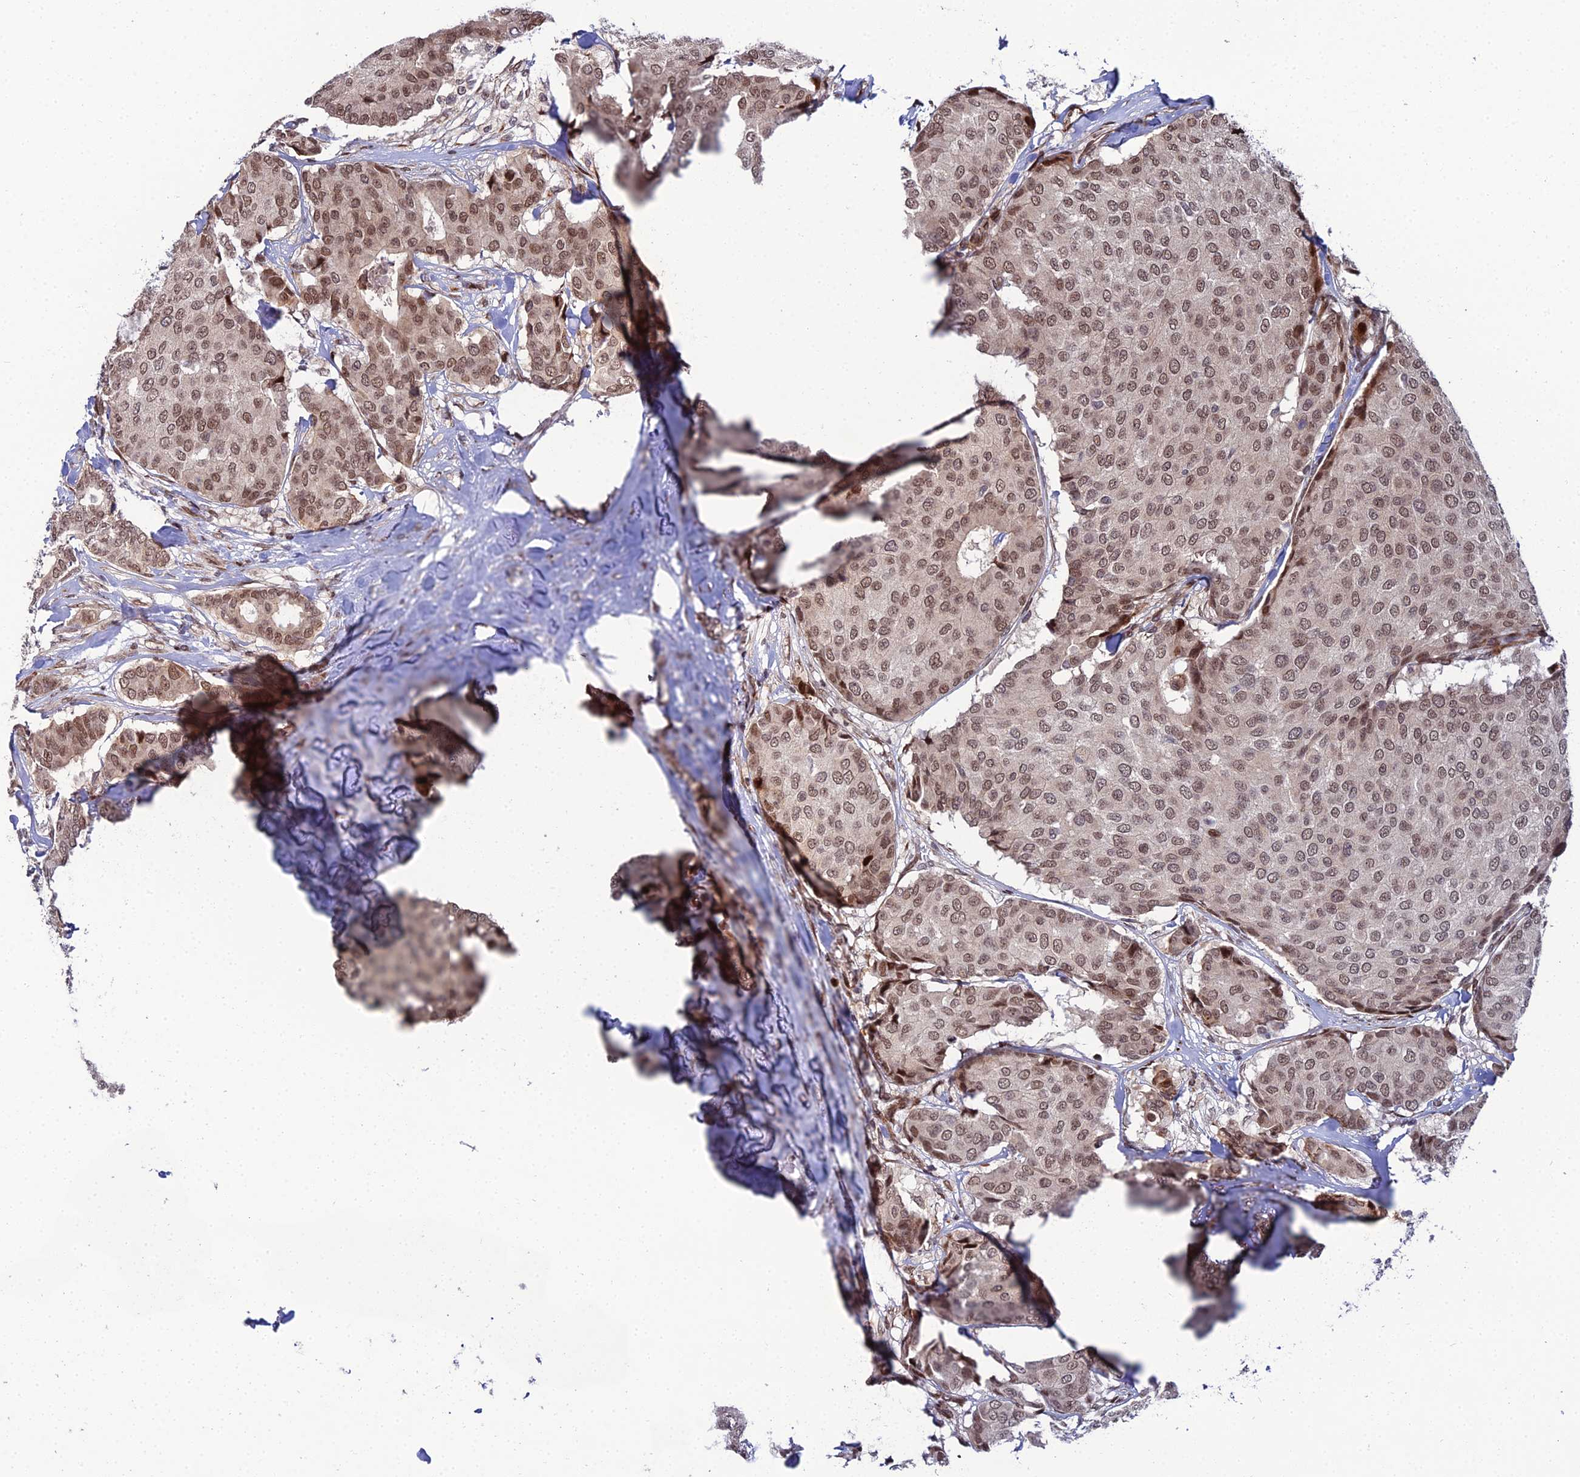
{"staining": {"intensity": "moderate", "quantity": ">75%", "location": "nuclear"}, "tissue": "breast cancer", "cell_type": "Tumor cells", "image_type": "cancer", "snomed": [{"axis": "morphology", "description": "Duct carcinoma"}, {"axis": "topography", "description": "Breast"}], "caption": "Protein analysis of breast infiltrating ductal carcinoma tissue demonstrates moderate nuclear positivity in about >75% of tumor cells. The staining is performed using DAB (3,3'-diaminobenzidine) brown chromogen to label protein expression. The nuclei are counter-stained blue using hematoxylin.", "gene": "ZNF668", "patient": {"sex": "female", "age": 75}}